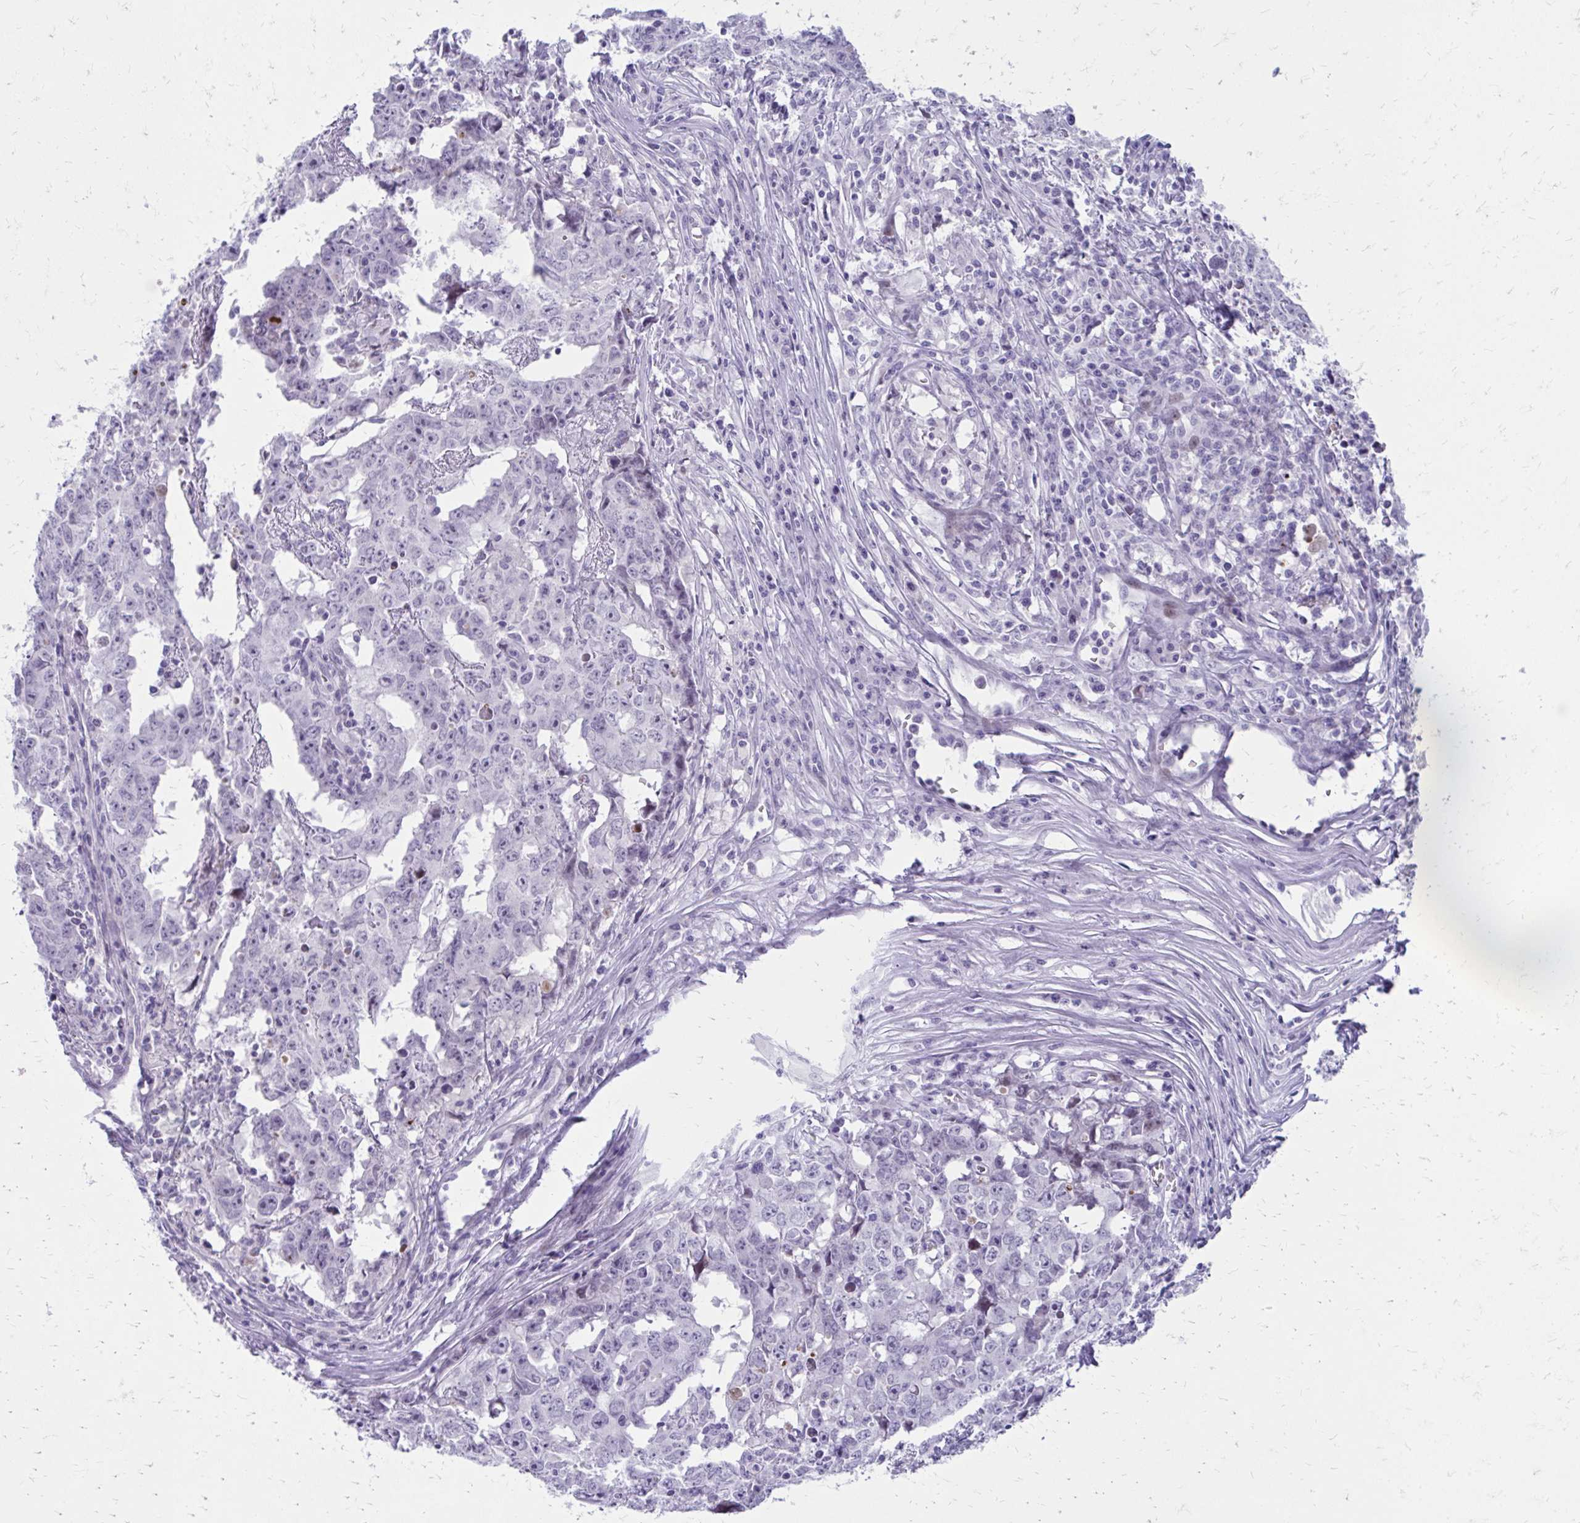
{"staining": {"intensity": "negative", "quantity": "none", "location": "none"}, "tissue": "testis cancer", "cell_type": "Tumor cells", "image_type": "cancer", "snomed": [{"axis": "morphology", "description": "Carcinoma, Embryonal, NOS"}, {"axis": "topography", "description": "Testis"}], "caption": "The IHC image has no significant positivity in tumor cells of testis embryonal carcinoma tissue. Brightfield microscopy of immunohistochemistry (IHC) stained with DAB (brown) and hematoxylin (blue), captured at high magnification.", "gene": "LCN15", "patient": {"sex": "male", "age": 22}}